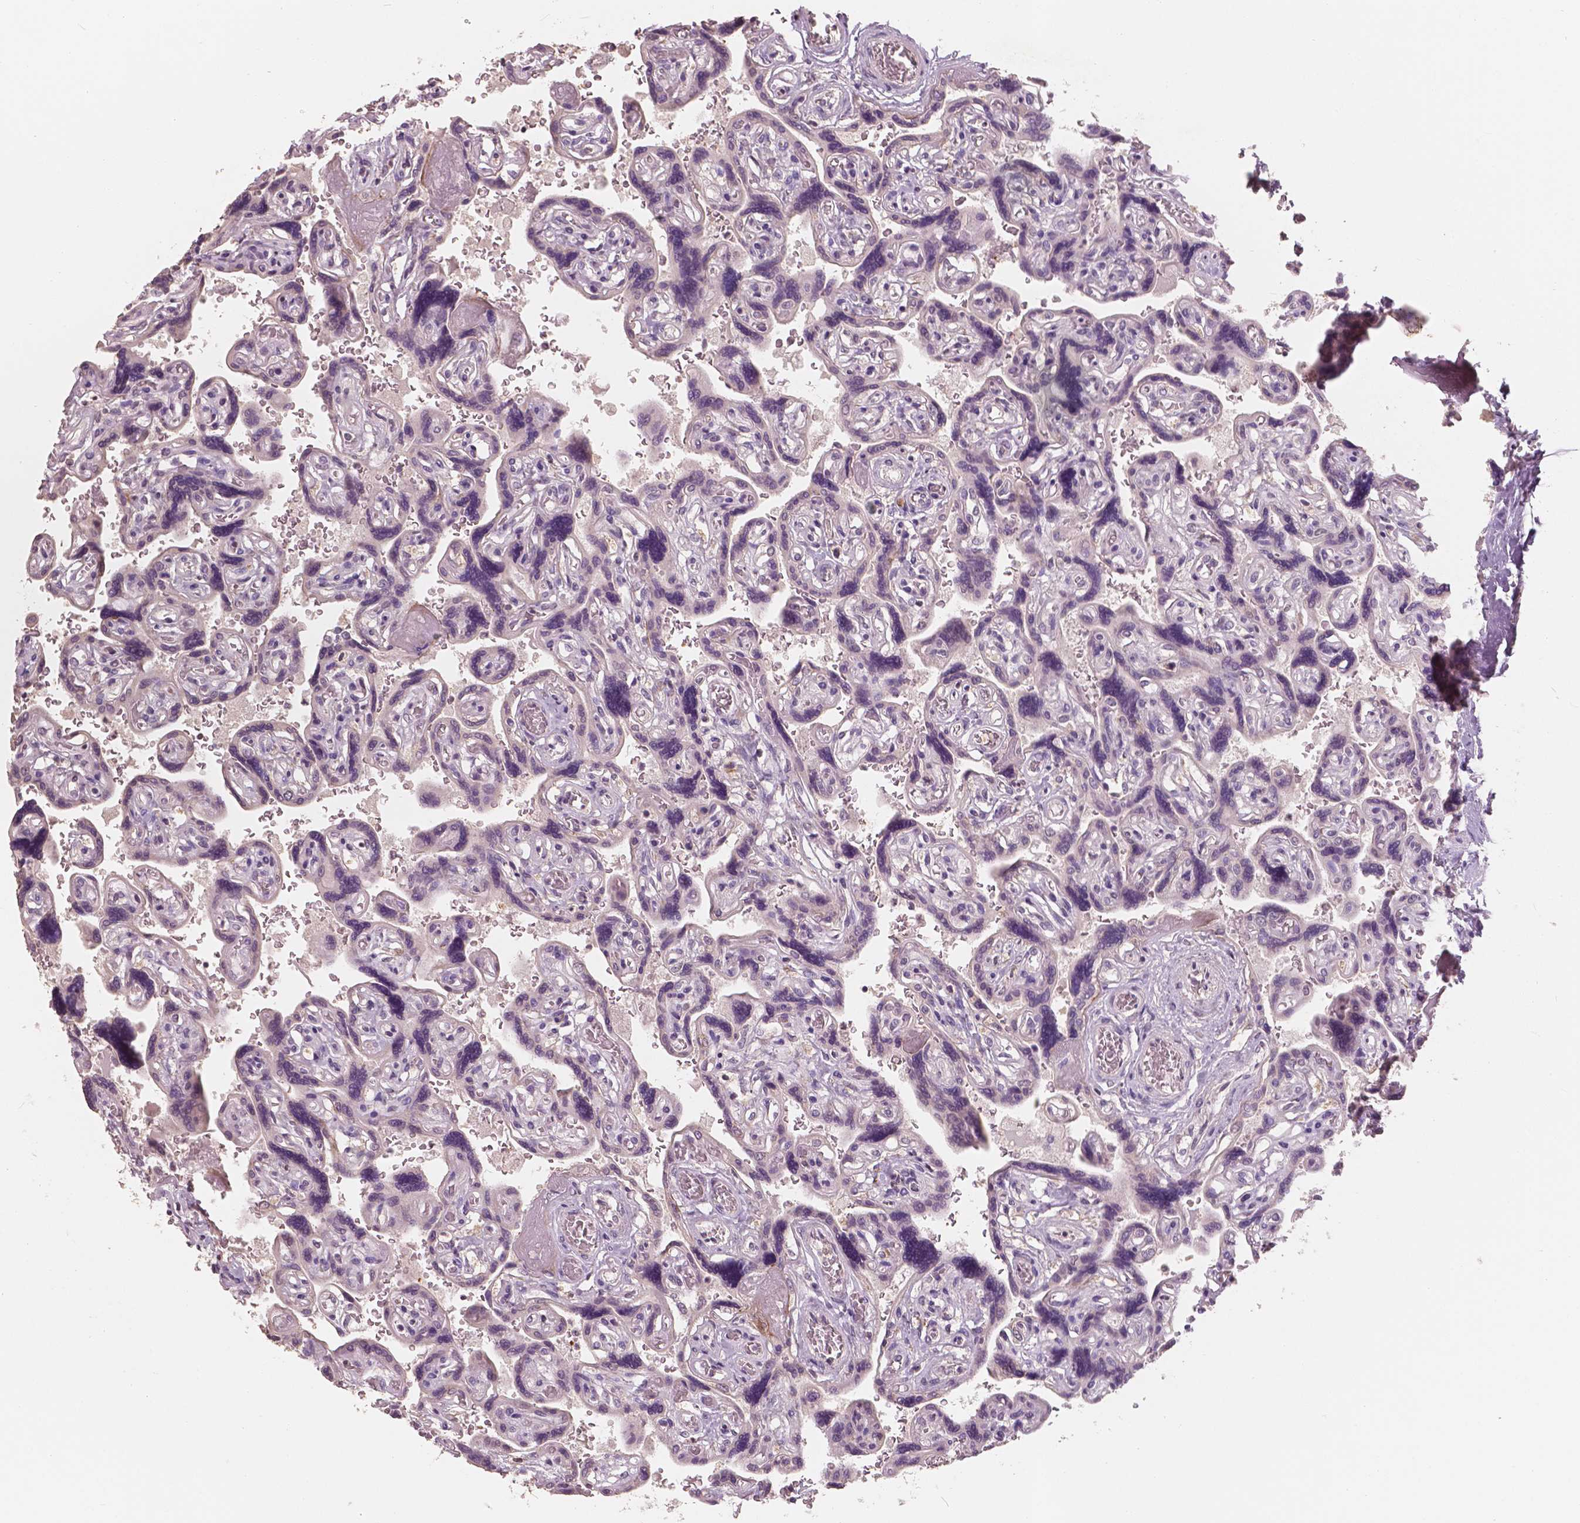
{"staining": {"intensity": "weak", "quantity": "25%-75%", "location": "nuclear"}, "tissue": "placenta", "cell_type": "Decidual cells", "image_type": "normal", "snomed": [{"axis": "morphology", "description": "Normal tissue, NOS"}, {"axis": "topography", "description": "Placenta"}], "caption": "Placenta stained for a protein (brown) shows weak nuclear positive positivity in about 25%-75% of decidual cells.", "gene": "SAT2", "patient": {"sex": "female", "age": 32}}